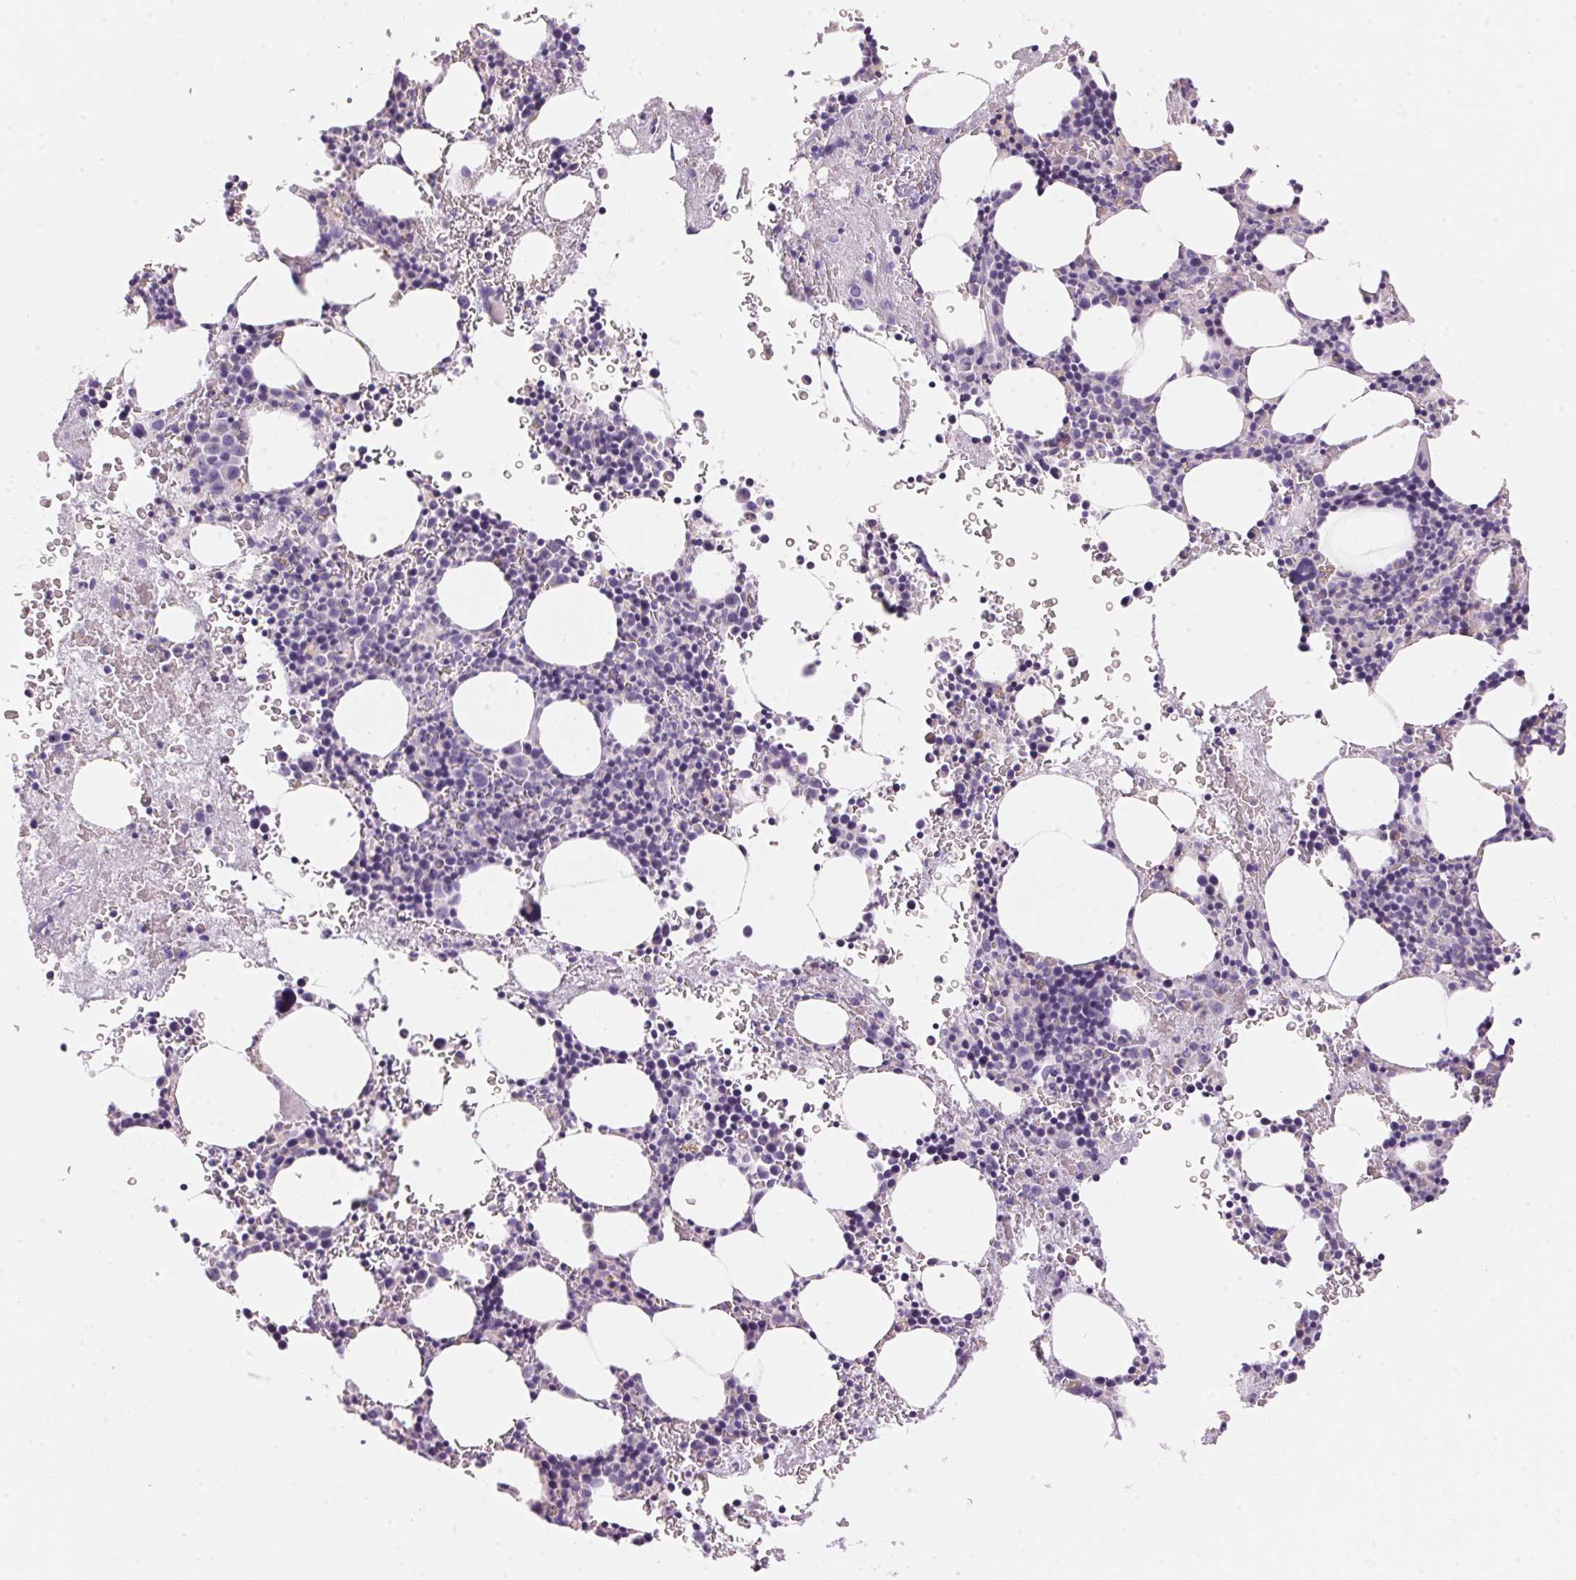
{"staining": {"intensity": "negative", "quantity": "none", "location": "none"}, "tissue": "bone marrow", "cell_type": "Hematopoietic cells", "image_type": "normal", "snomed": [{"axis": "morphology", "description": "Normal tissue, NOS"}, {"axis": "topography", "description": "Bone marrow"}], "caption": "Protein analysis of benign bone marrow demonstrates no significant staining in hematopoietic cells. (Brightfield microscopy of DAB (3,3'-diaminobenzidine) immunohistochemistry at high magnification).", "gene": "HSD17B2", "patient": {"sex": "male", "age": 77}}